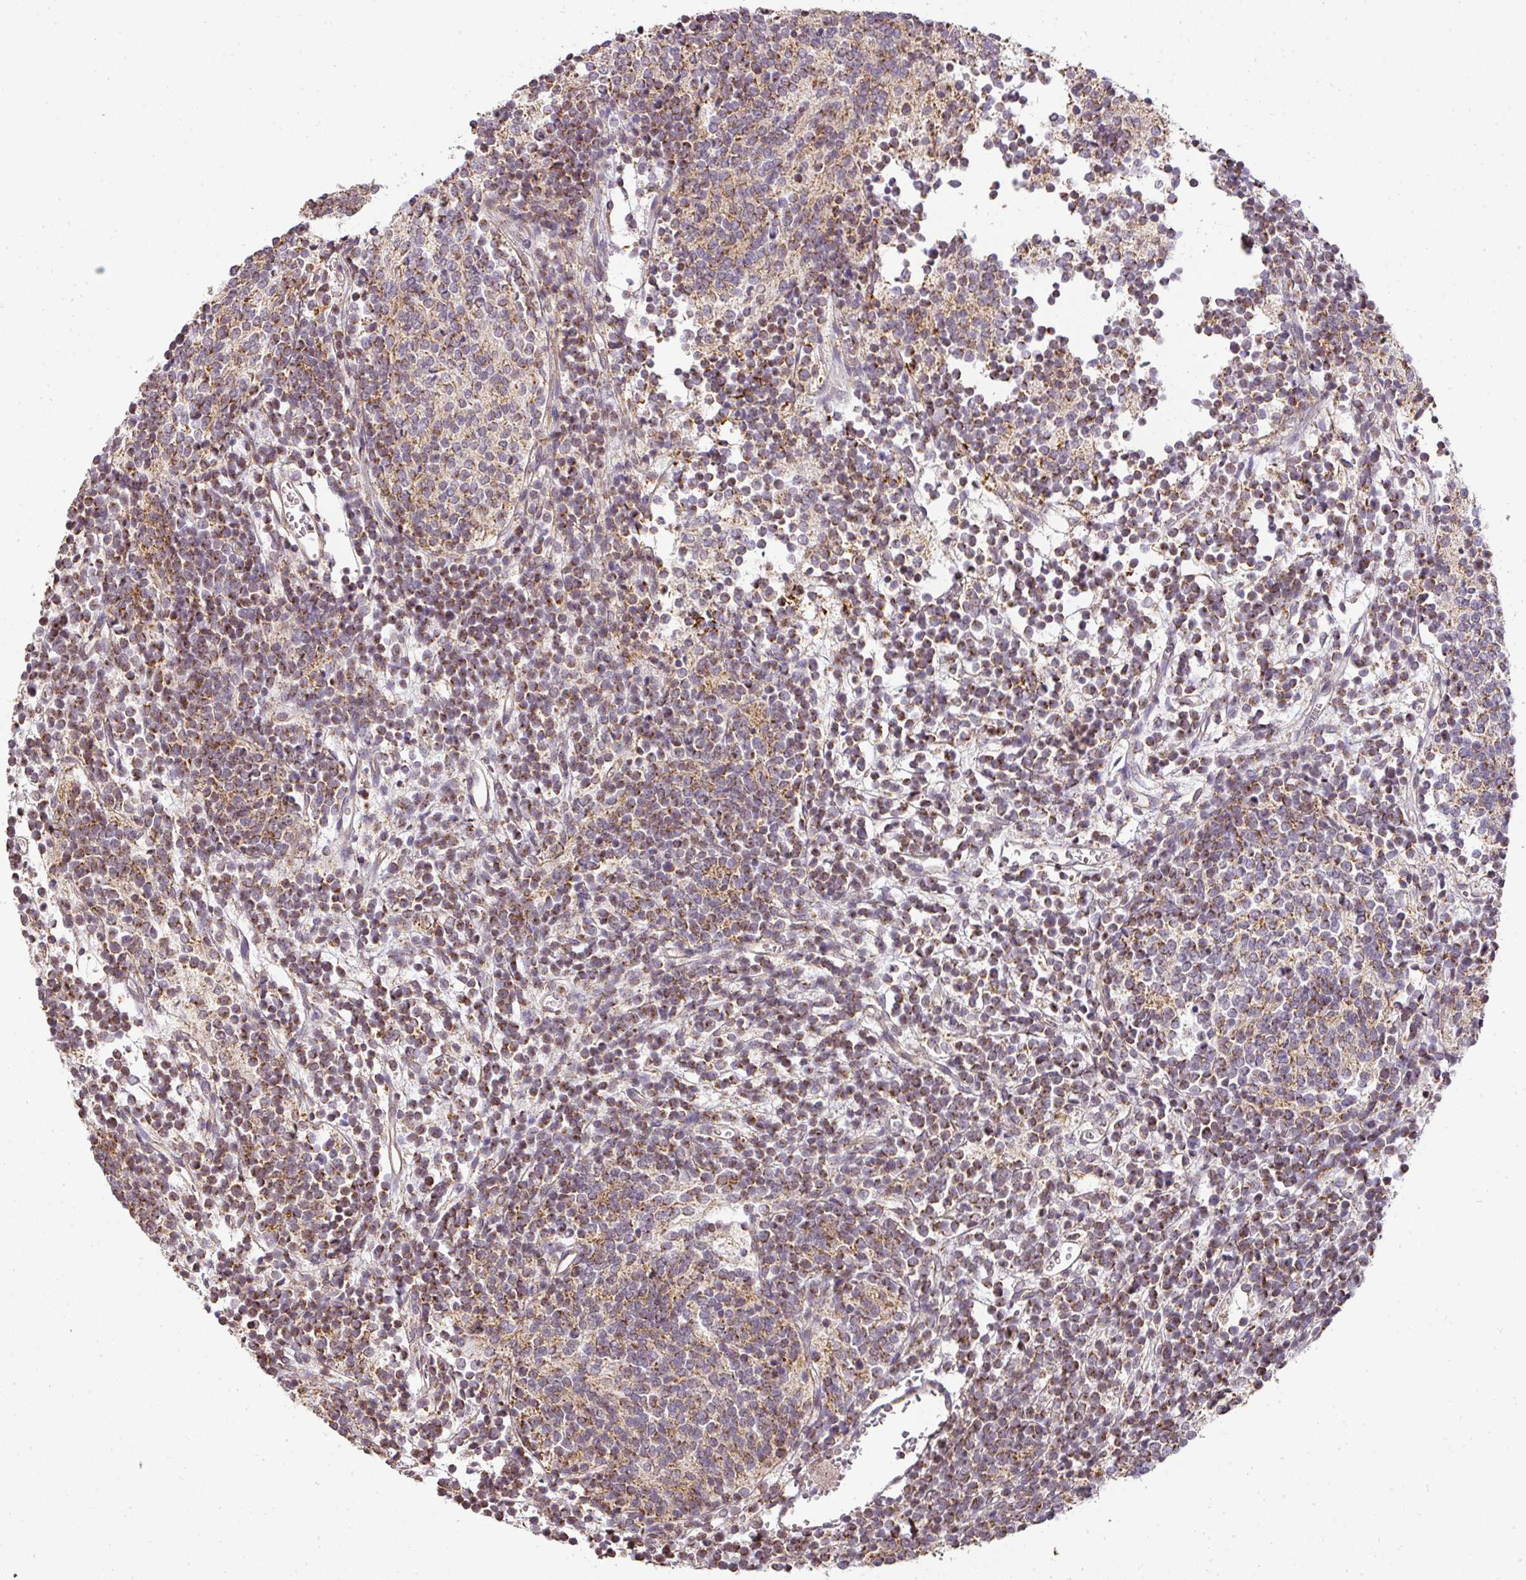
{"staining": {"intensity": "moderate", "quantity": ">75%", "location": "cytoplasmic/membranous"}, "tissue": "glioma", "cell_type": "Tumor cells", "image_type": "cancer", "snomed": [{"axis": "morphology", "description": "Glioma, malignant, Low grade"}, {"axis": "topography", "description": "Brain"}], "caption": "Human glioma stained with a brown dye exhibits moderate cytoplasmic/membranous positive expression in approximately >75% of tumor cells.", "gene": "MYOM2", "patient": {"sex": "female", "age": 1}}